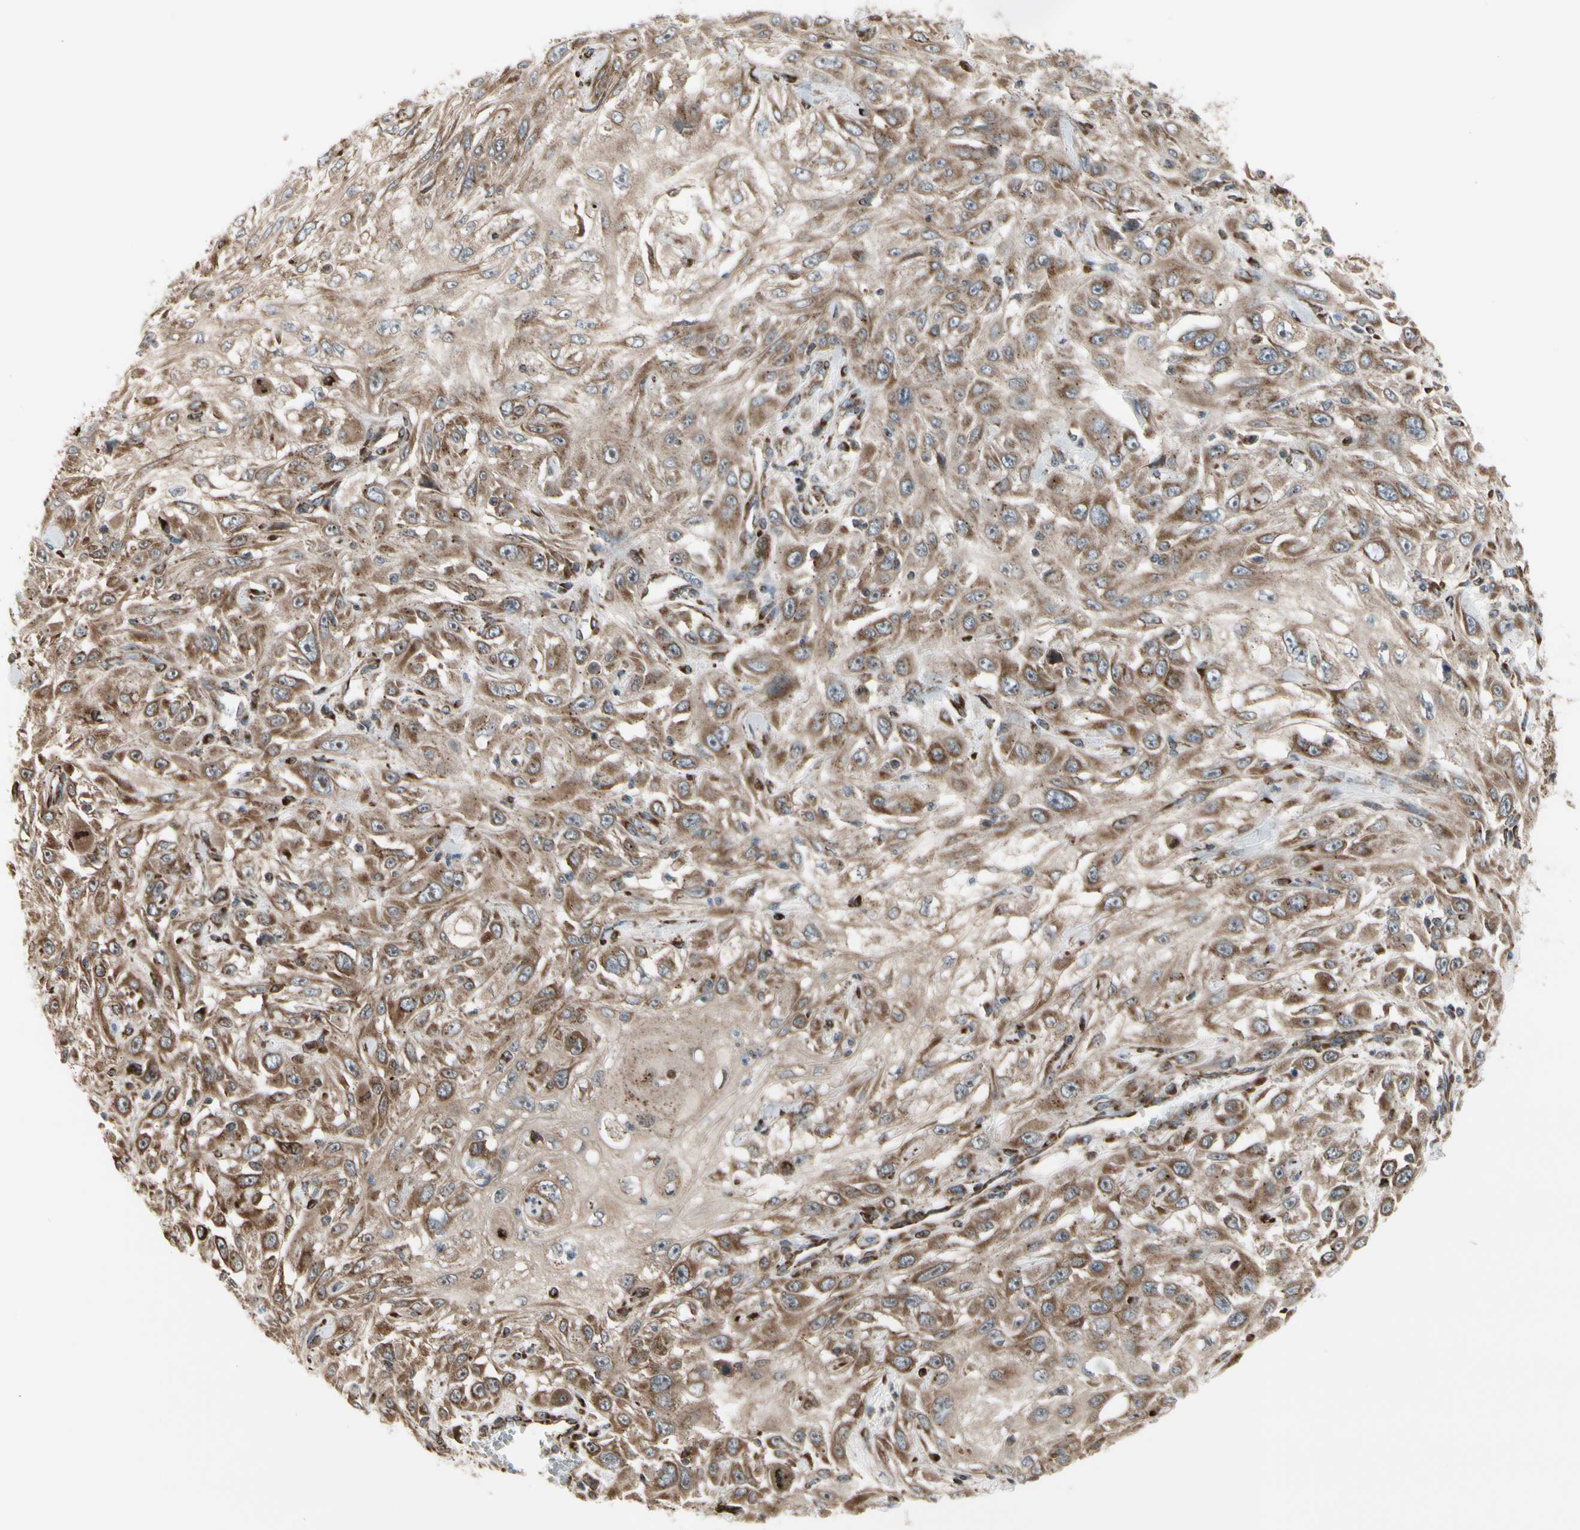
{"staining": {"intensity": "moderate", "quantity": ">75%", "location": "cytoplasmic/membranous"}, "tissue": "skin cancer", "cell_type": "Tumor cells", "image_type": "cancer", "snomed": [{"axis": "morphology", "description": "Squamous cell carcinoma, NOS"}, {"axis": "topography", "description": "Skin"}], "caption": "Squamous cell carcinoma (skin) stained with DAB (3,3'-diaminobenzidine) IHC displays medium levels of moderate cytoplasmic/membranous staining in about >75% of tumor cells. (DAB IHC with brightfield microscopy, high magnification).", "gene": "SLC39A9", "patient": {"sex": "male", "age": 75}}